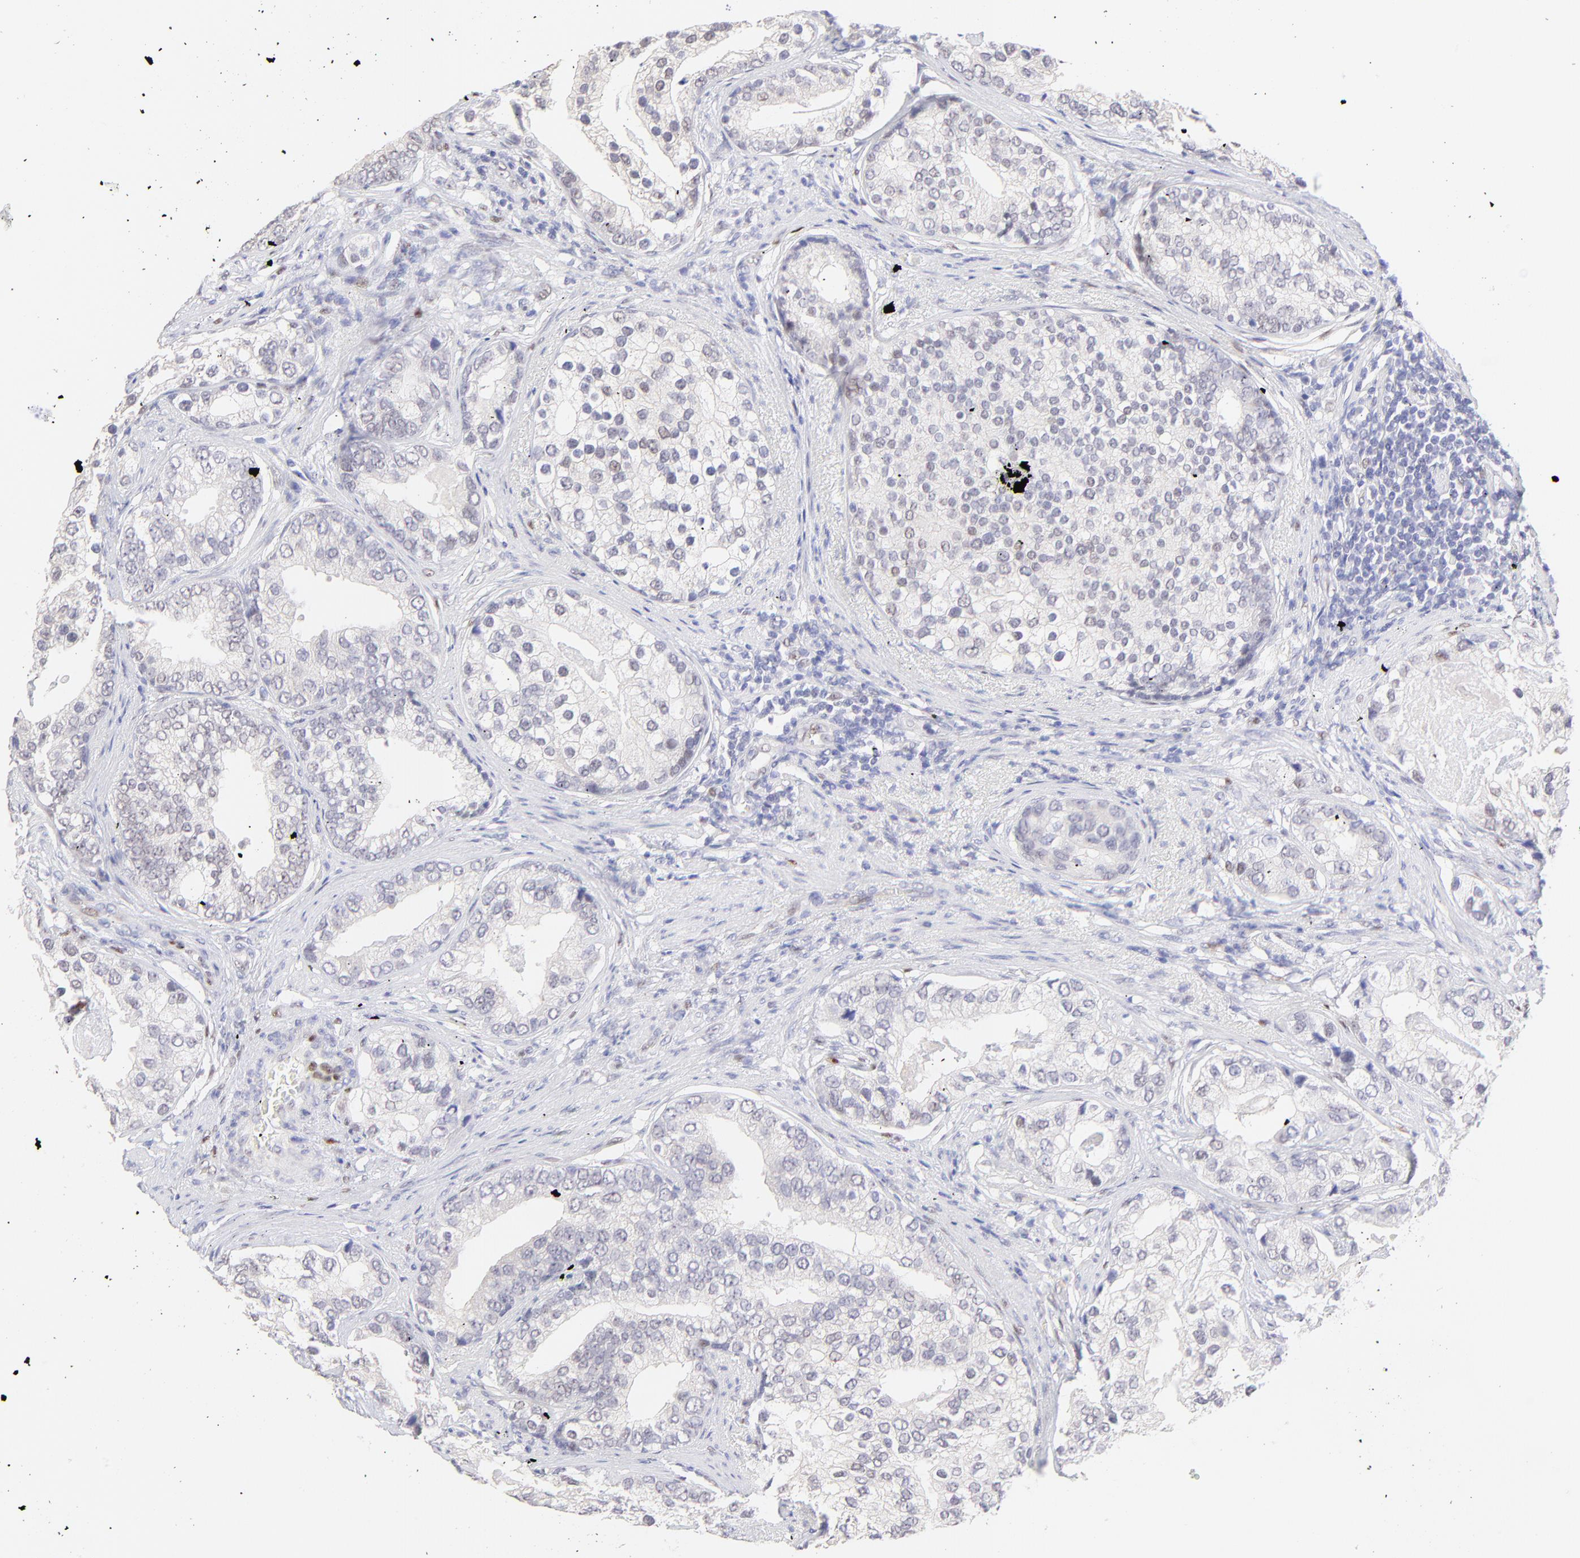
{"staining": {"intensity": "negative", "quantity": "none", "location": "none"}, "tissue": "prostate cancer", "cell_type": "Tumor cells", "image_type": "cancer", "snomed": [{"axis": "morphology", "description": "Adenocarcinoma, Low grade"}, {"axis": "topography", "description": "Prostate"}], "caption": "This is an immunohistochemistry (IHC) photomicrograph of human prostate cancer (low-grade adenocarcinoma). There is no staining in tumor cells.", "gene": "KLF4", "patient": {"sex": "male", "age": 71}}